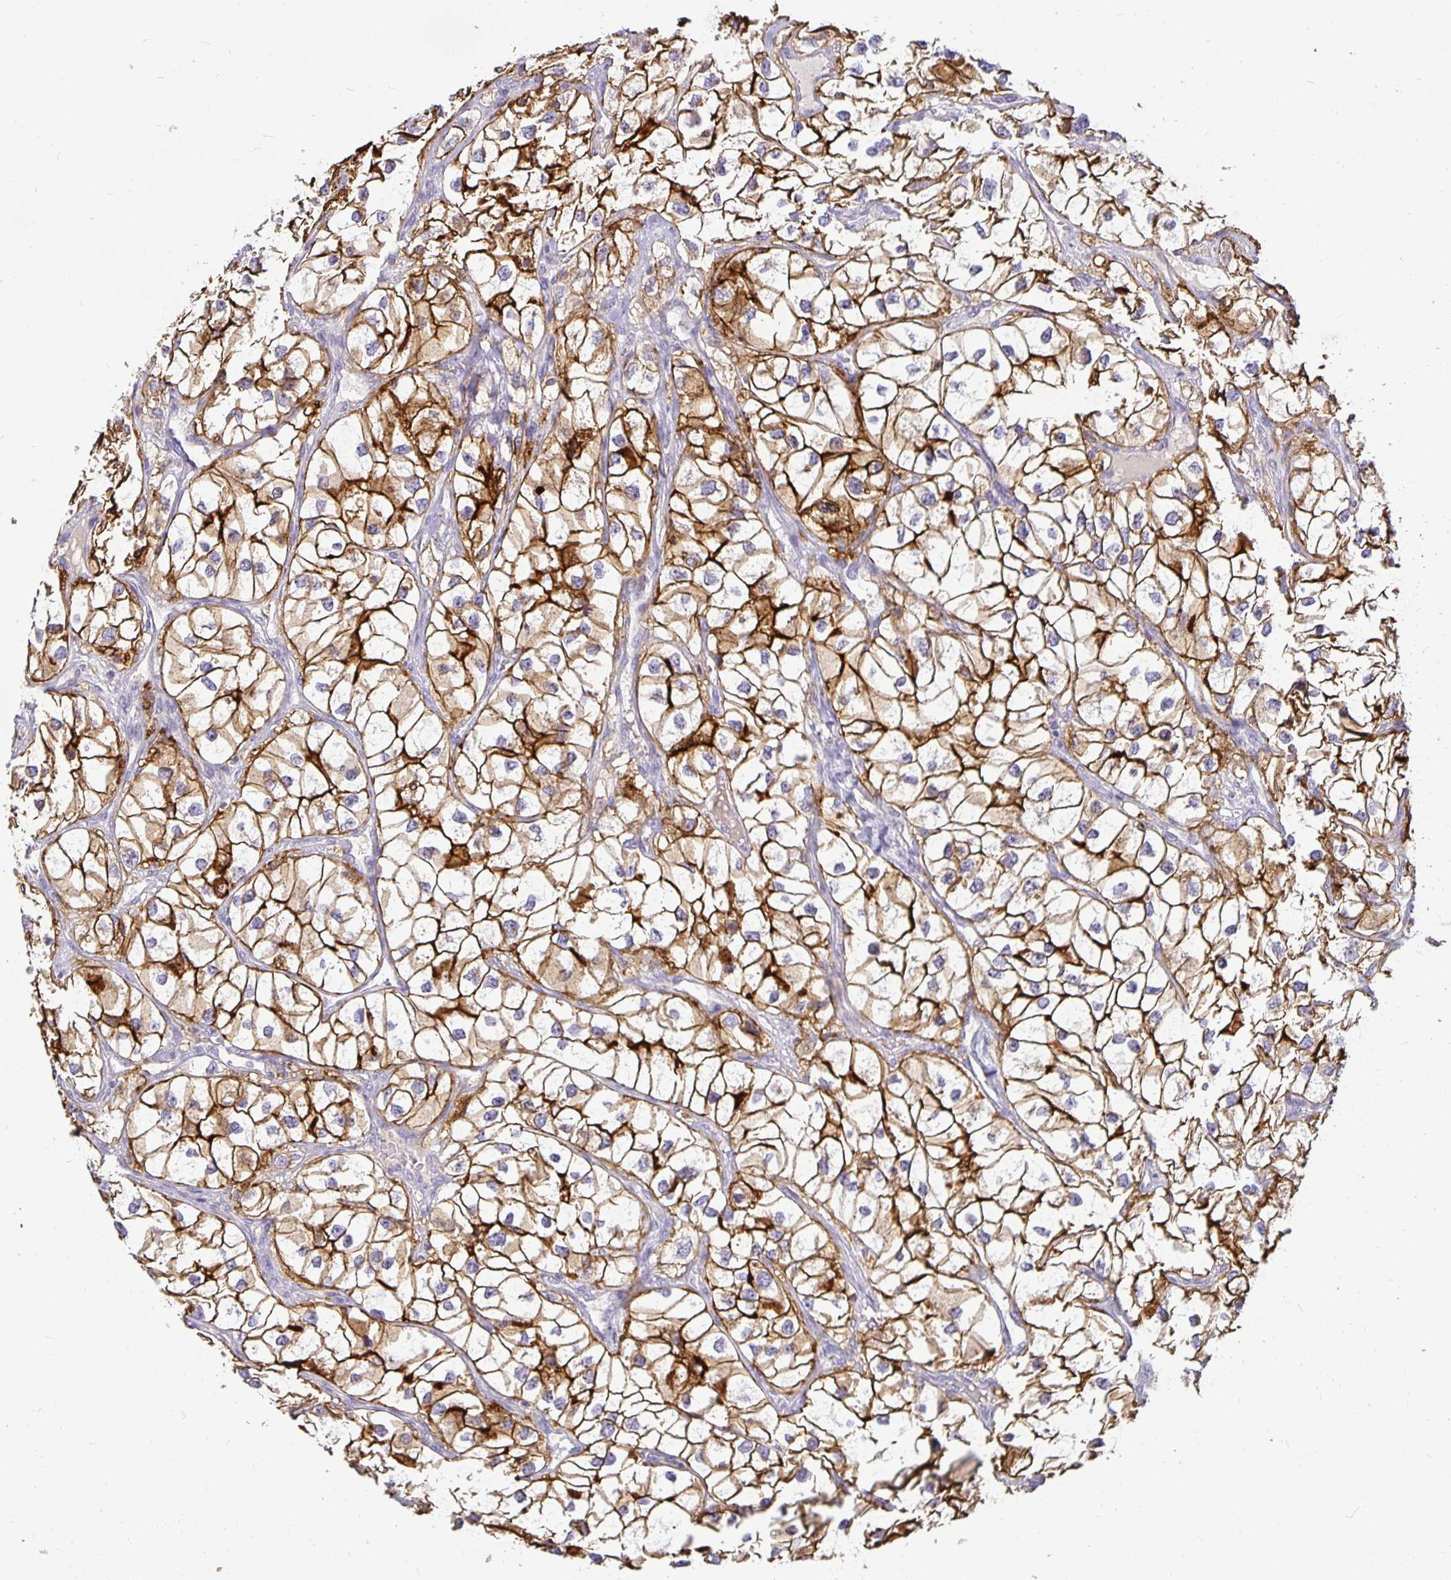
{"staining": {"intensity": "strong", "quantity": ">75%", "location": "cytoplasmic/membranous"}, "tissue": "renal cancer", "cell_type": "Tumor cells", "image_type": "cancer", "snomed": [{"axis": "morphology", "description": "Adenocarcinoma, NOS"}, {"axis": "topography", "description": "Kidney"}], "caption": "Strong cytoplasmic/membranous protein staining is seen in about >75% of tumor cells in renal cancer.", "gene": "CA12", "patient": {"sex": "male", "age": 59}}